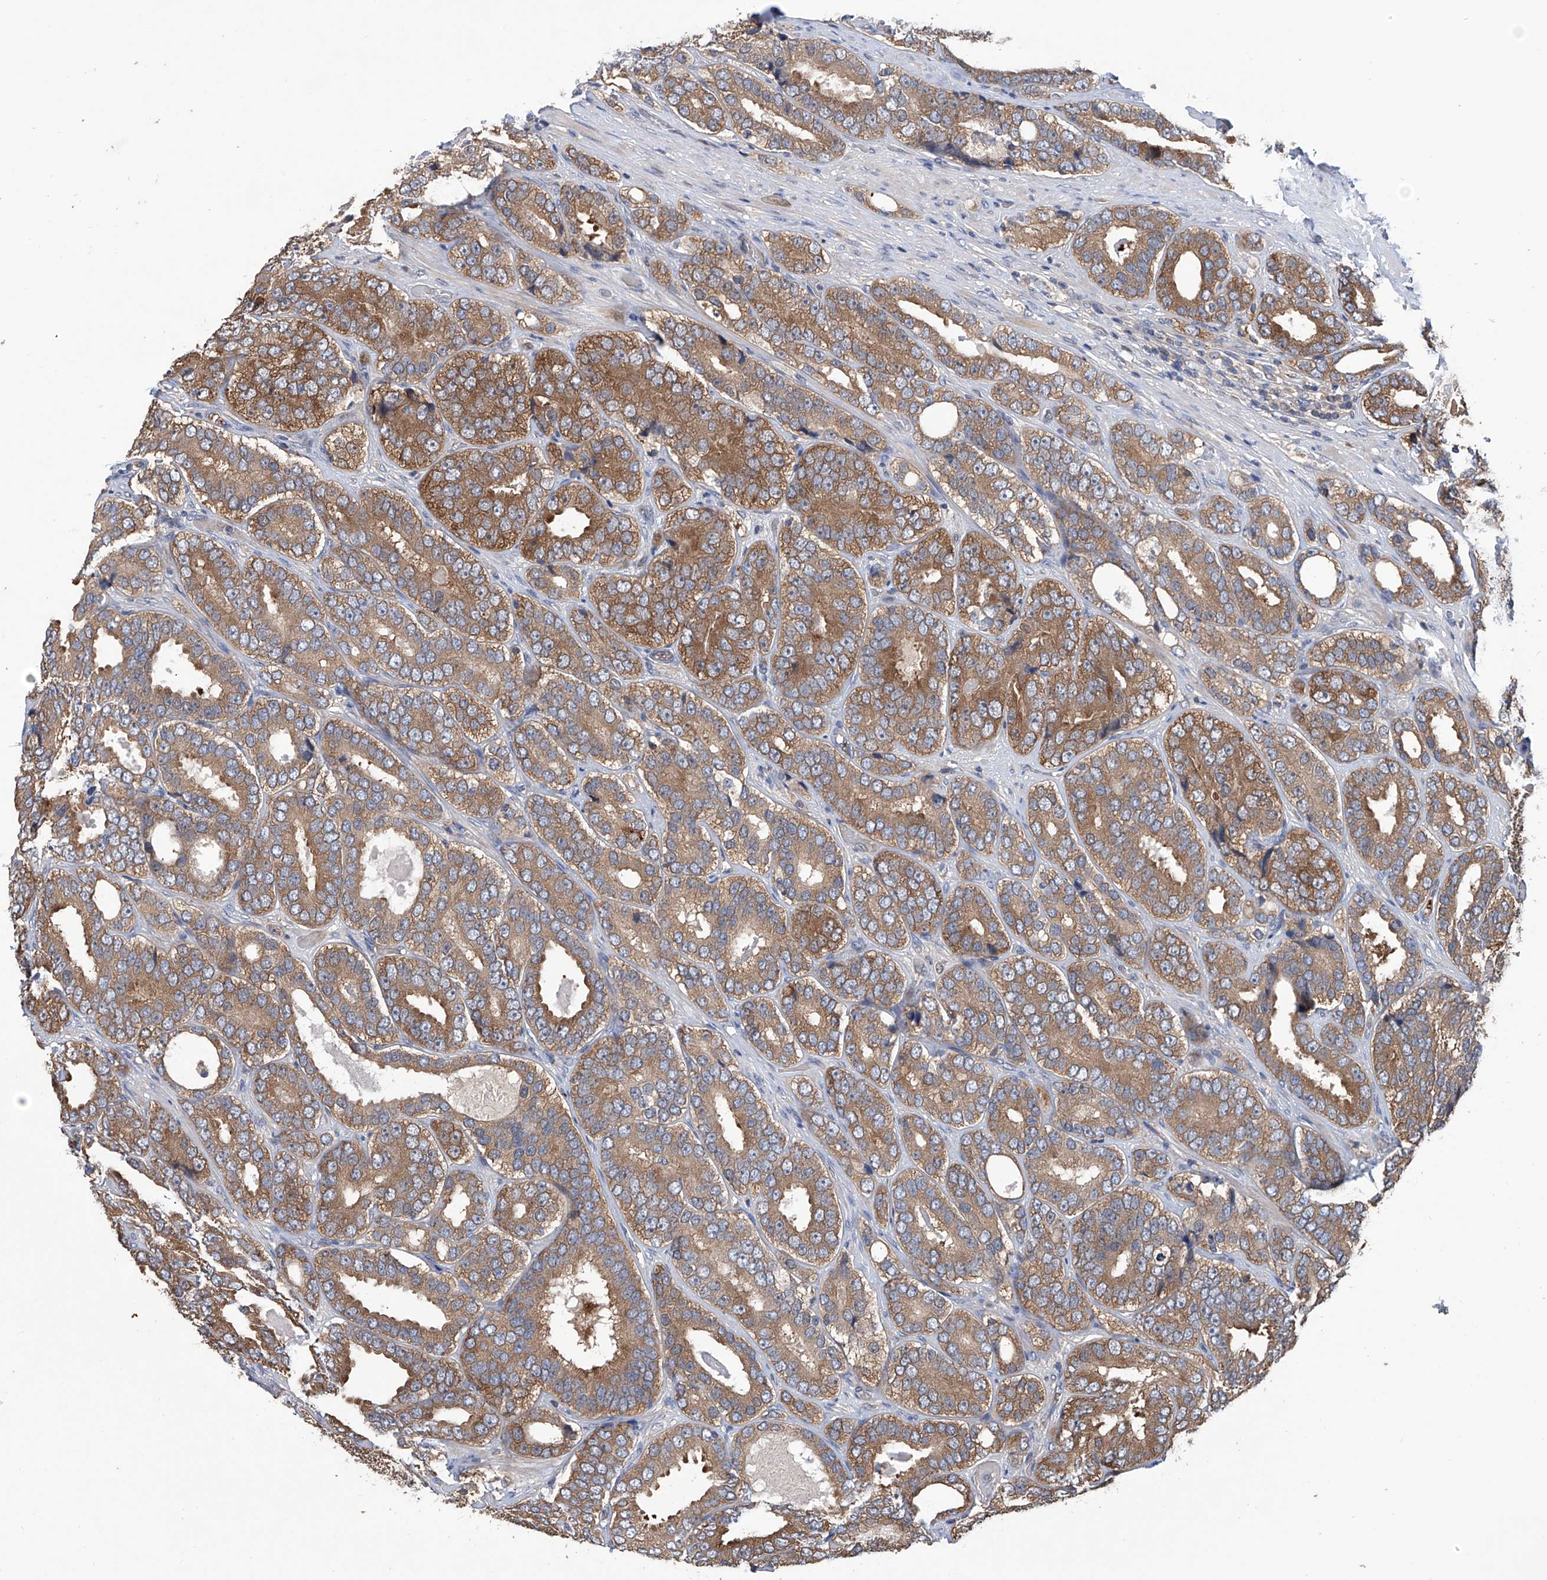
{"staining": {"intensity": "moderate", "quantity": ">75%", "location": "cytoplasmic/membranous"}, "tissue": "prostate cancer", "cell_type": "Tumor cells", "image_type": "cancer", "snomed": [{"axis": "morphology", "description": "Adenocarcinoma, High grade"}, {"axis": "topography", "description": "Prostate"}], "caption": "Adenocarcinoma (high-grade) (prostate) was stained to show a protein in brown. There is medium levels of moderate cytoplasmic/membranous positivity in about >75% of tumor cells.", "gene": "NUDT17", "patient": {"sex": "male", "age": 56}}